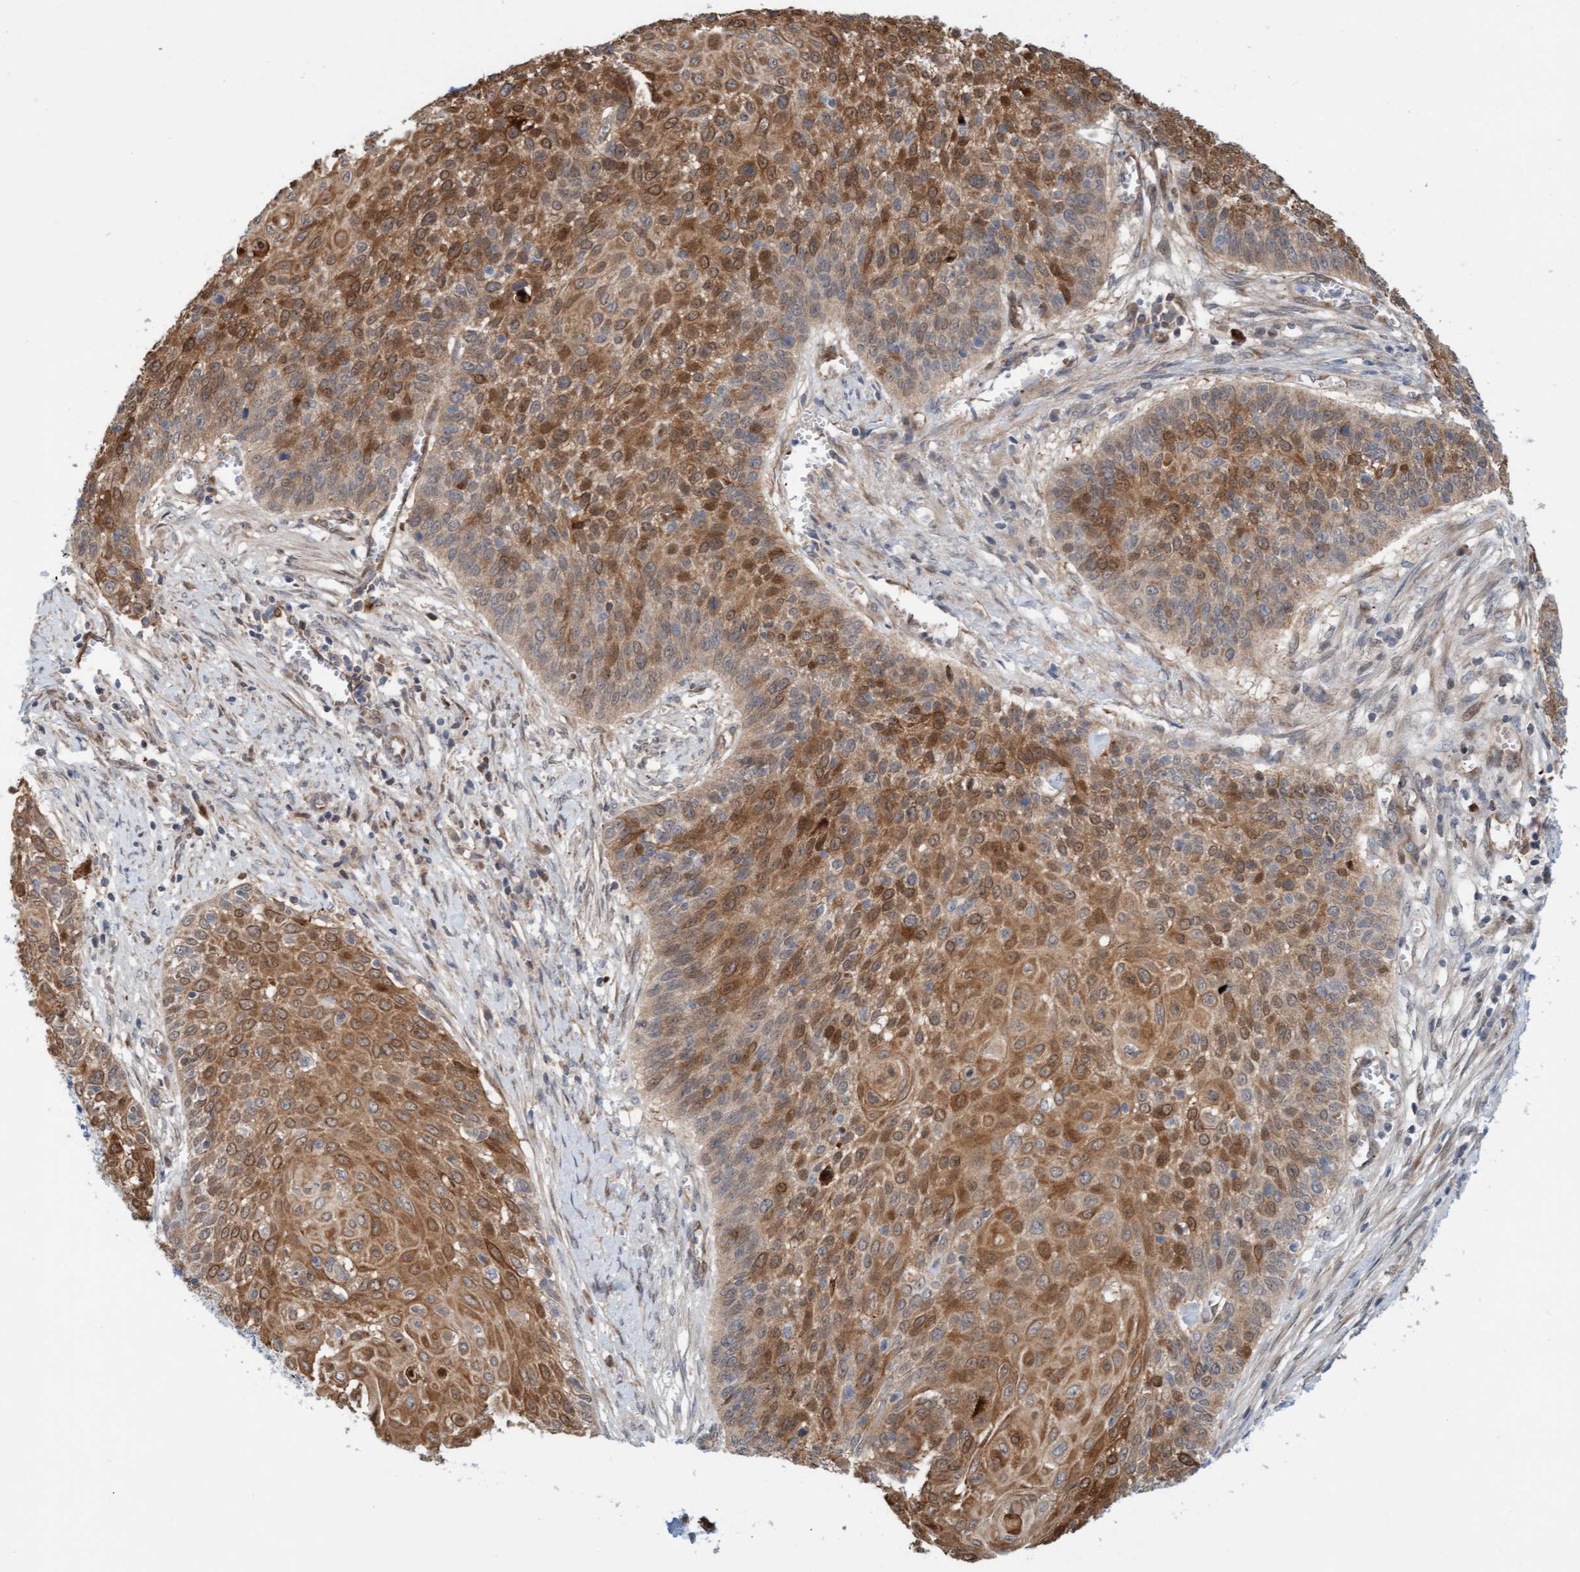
{"staining": {"intensity": "moderate", "quantity": ">75%", "location": "cytoplasmic/membranous,nuclear"}, "tissue": "cervical cancer", "cell_type": "Tumor cells", "image_type": "cancer", "snomed": [{"axis": "morphology", "description": "Squamous cell carcinoma, NOS"}, {"axis": "topography", "description": "Cervix"}], "caption": "Human cervical squamous cell carcinoma stained for a protein (brown) demonstrates moderate cytoplasmic/membranous and nuclear positive expression in about >75% of tumor cells.", "gene": "EIF4EBP1", "patient": {"sex": "female", "age": 39}}